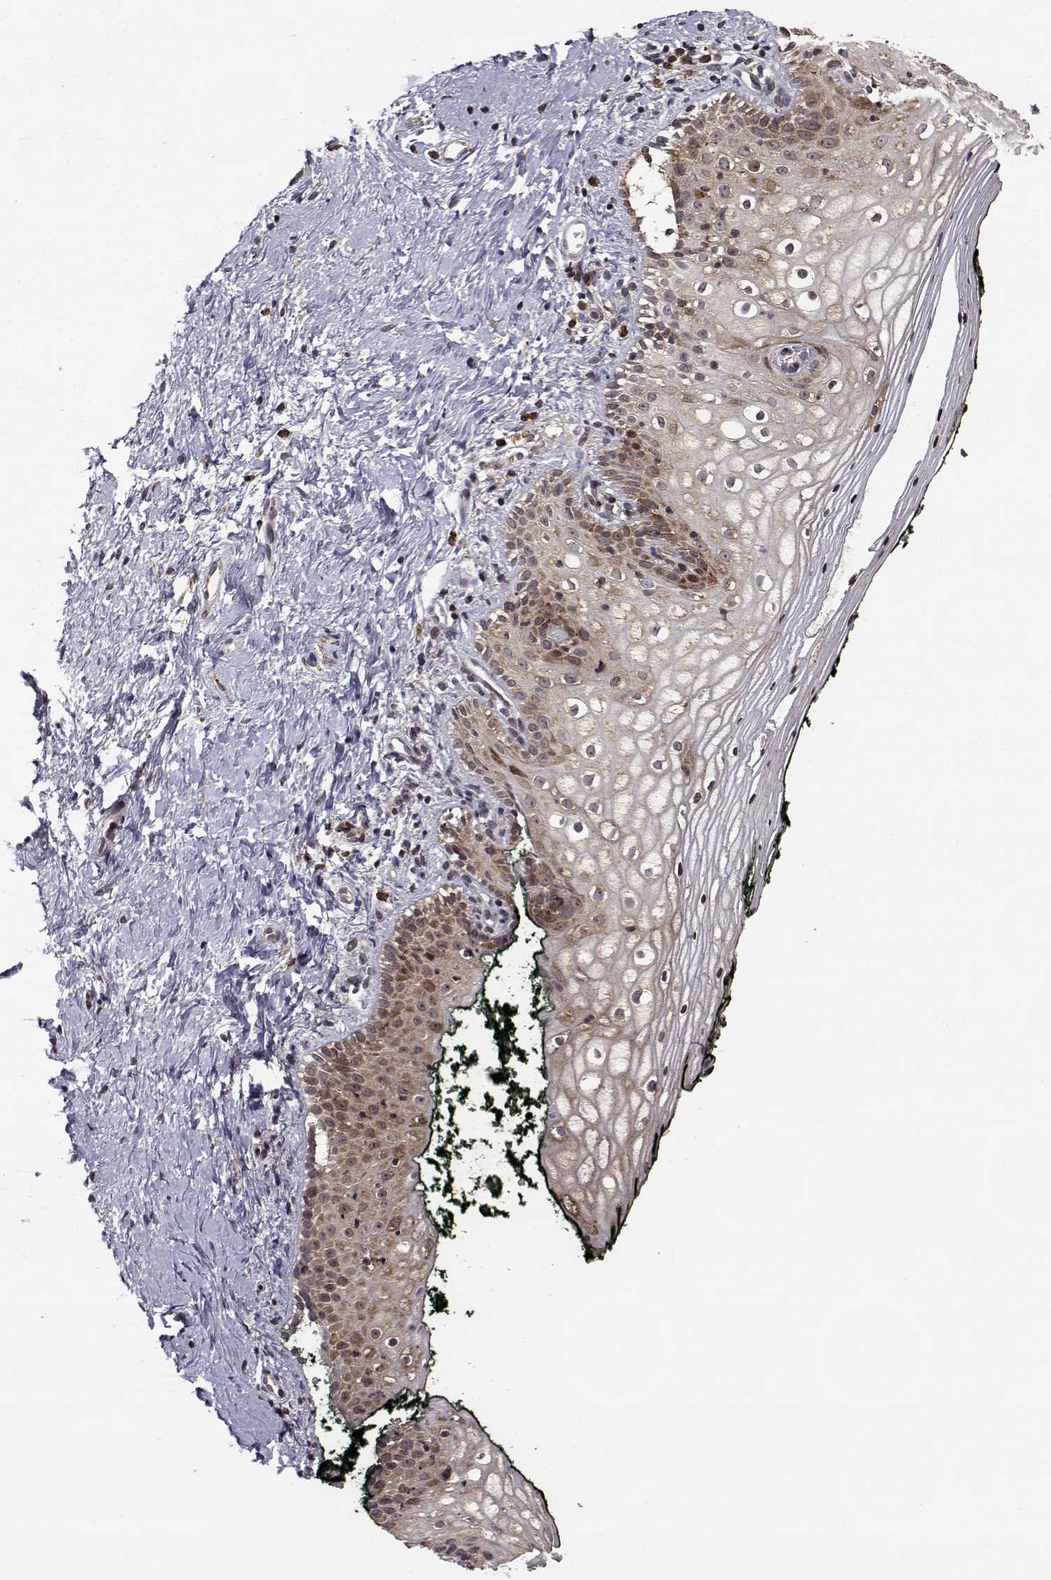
{"staining": {"intensity": "moderate", "quantity": ">75%", "location": "cytoplasmic/membranous,nuclear"}, "tissue": "vagina", "cell_type": "Squamous epithelial cells", "image_type": "normal", "snomed": [{"axis": "morphology", "description": "Normal tissue, NOS"}, {"axis": "topography", "description": "Vagina"}], "caption": "Brown immunohistochemical staining in benign vagina displays moderate cytoplasmic/membranous,nuclear expression in about >75% of squamous epithelial cells. (Stains: DAB in brown, nuclei in blue, Microscopy: brightfield microscopy at high magnification).", "gene": "RPL31", "patient": {"sex": "female", "age": 47}}